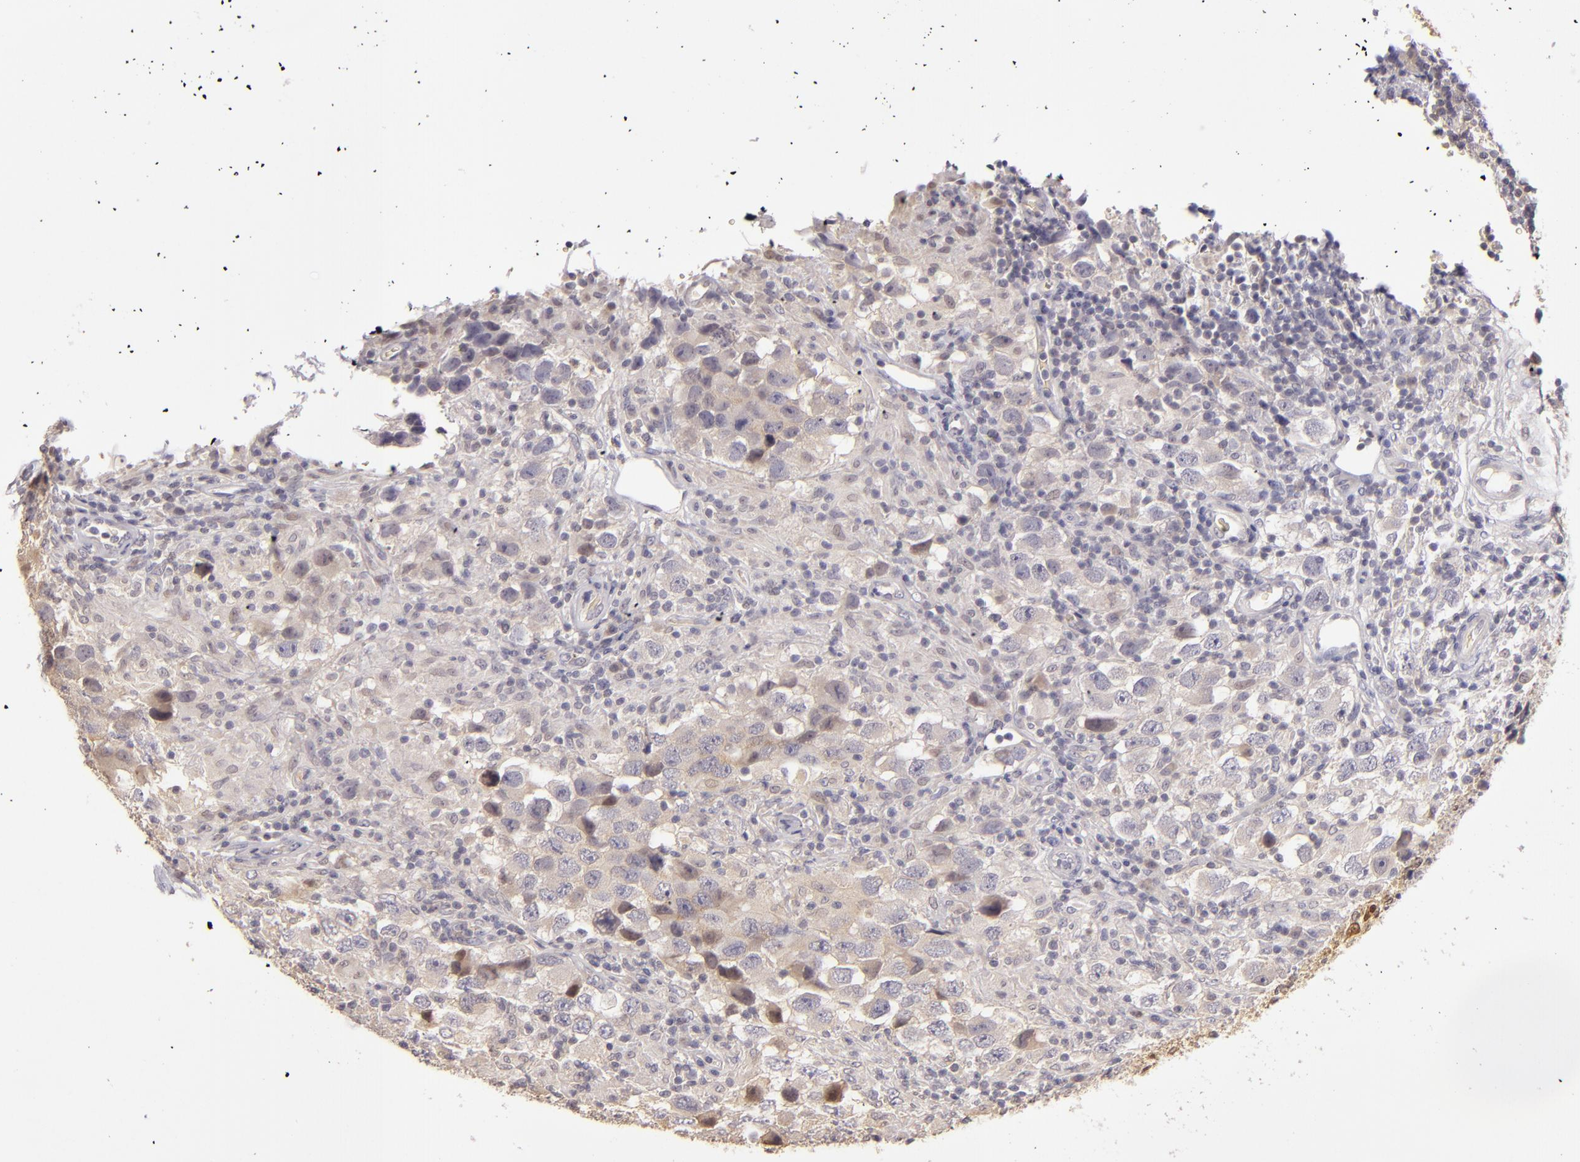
{"staining": {"intensity": "weak", "quantity": ">75%", "location": "cytoplasmic/membranous,nuclear"}, "tissue": "testis cancer", "cell_type": "Tumor cells", "image_type": "cancer", "snomed": [{"axis": "morphology", "description": "Carcinoma, Embryonal, NOS"}, {"axis": "topography", "description": "Testis"}], "caption": "Testis embryonal carcinoma stained for a protein shows weak cytoplasmic/membranous and nuclear positivity in tumor cells. (IHC, brightfield microscopy, high magnification).", "gene": "LRG1", "patient": {"sex": "male", "age": 21}}